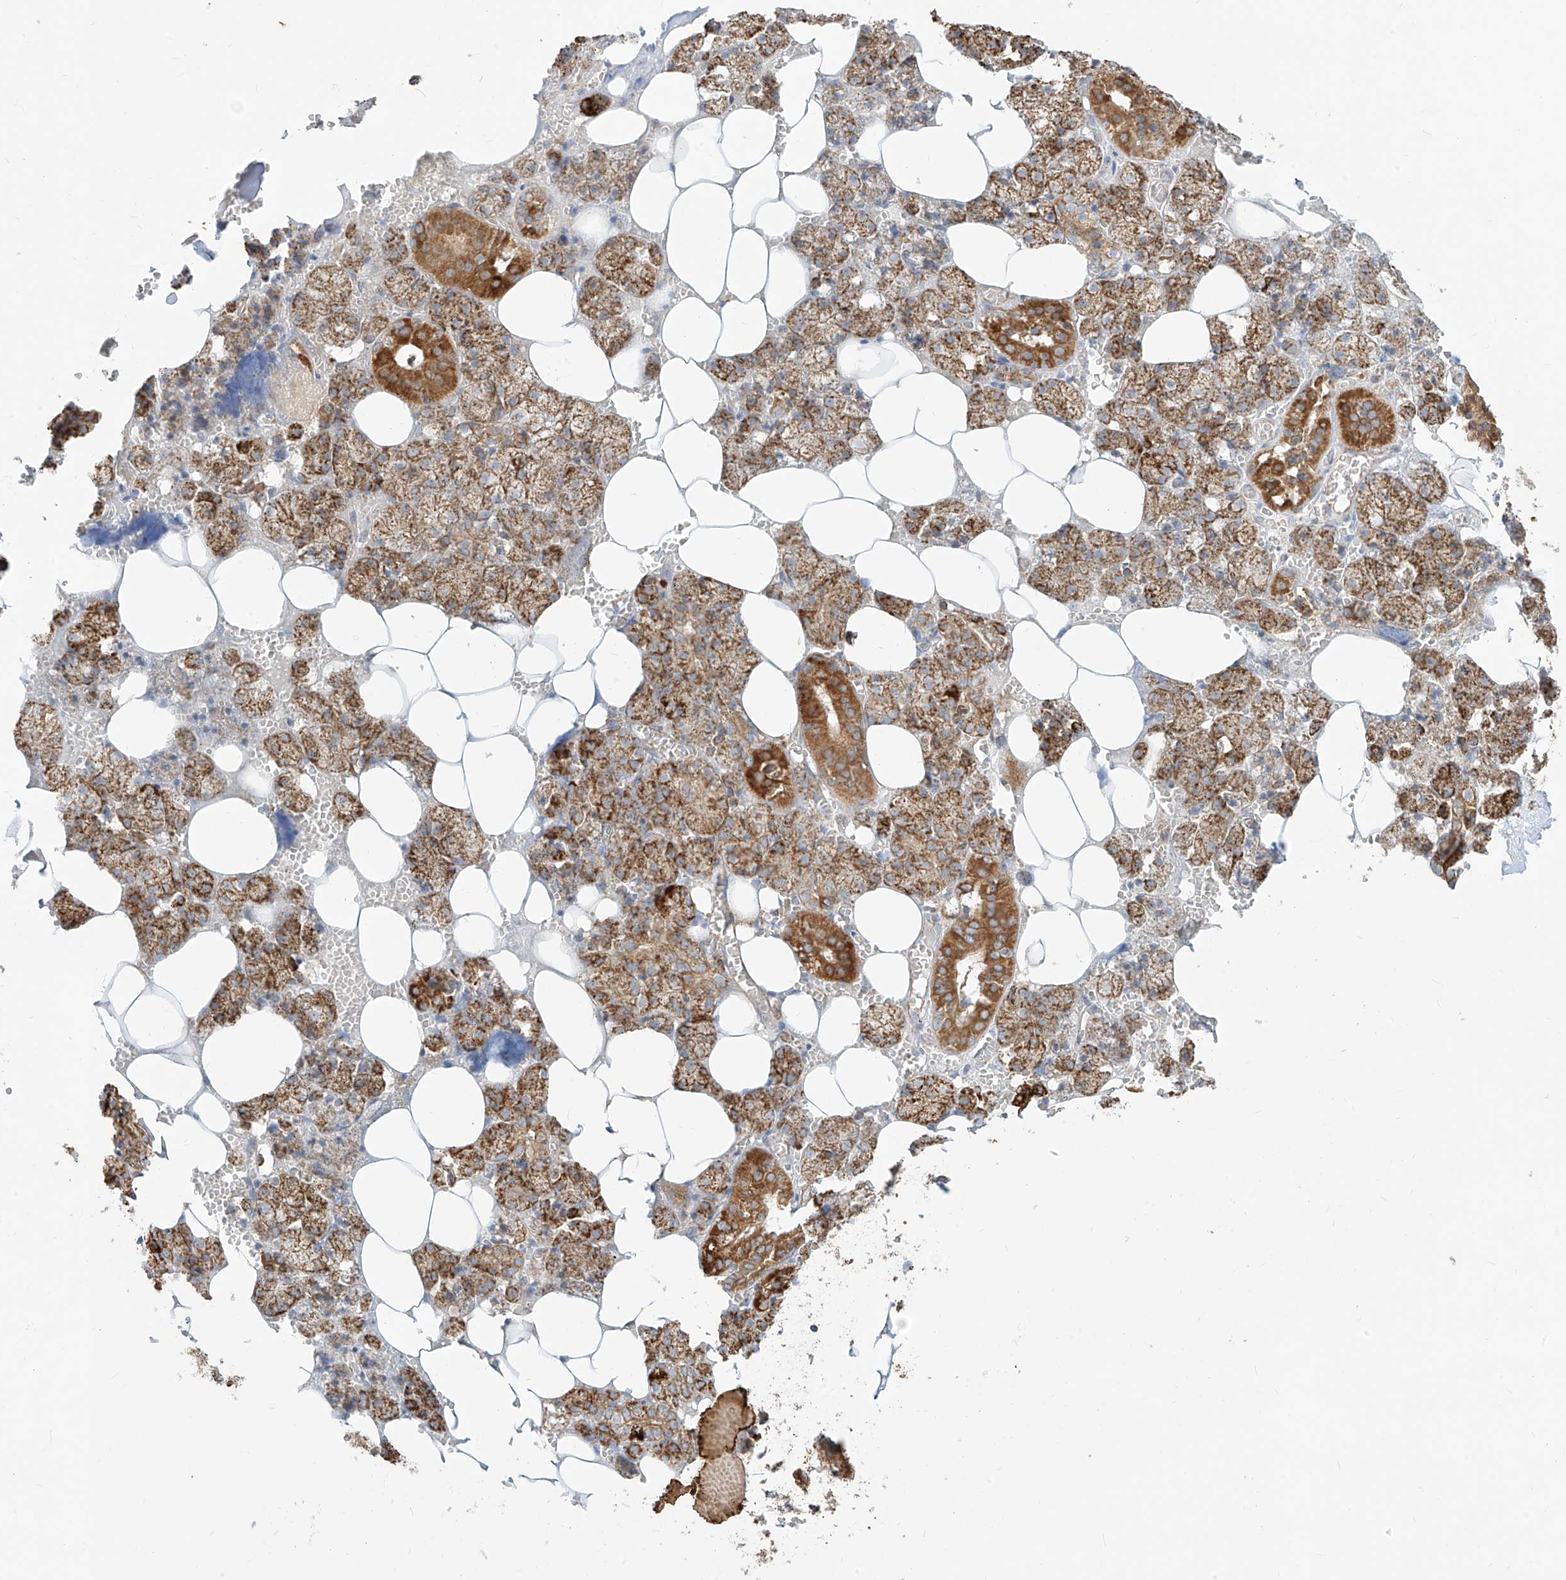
{"staining": {"intensity": "moderate", "quantity": ">75%", "location": "cytoplasmic/membranous"}, "tissue": "salivary gland", "cell_type": "Glandular cells", "image_type": "normal", "snomed": [{"axis": "morphology", "description": "Normal tissue, NOS"}, {"axis": "topography", "description": "Salivary gland"}], "caption": "Immunohistochemistry histopathology image of benign human salivary gland stained for a protein (brown), which shows medium levels of moderate cytoplasmic/membranous staining in approximately >75% of glandular cells.", "gene": "PLCL1", "patient": {"sex": "male", "age": 62}}